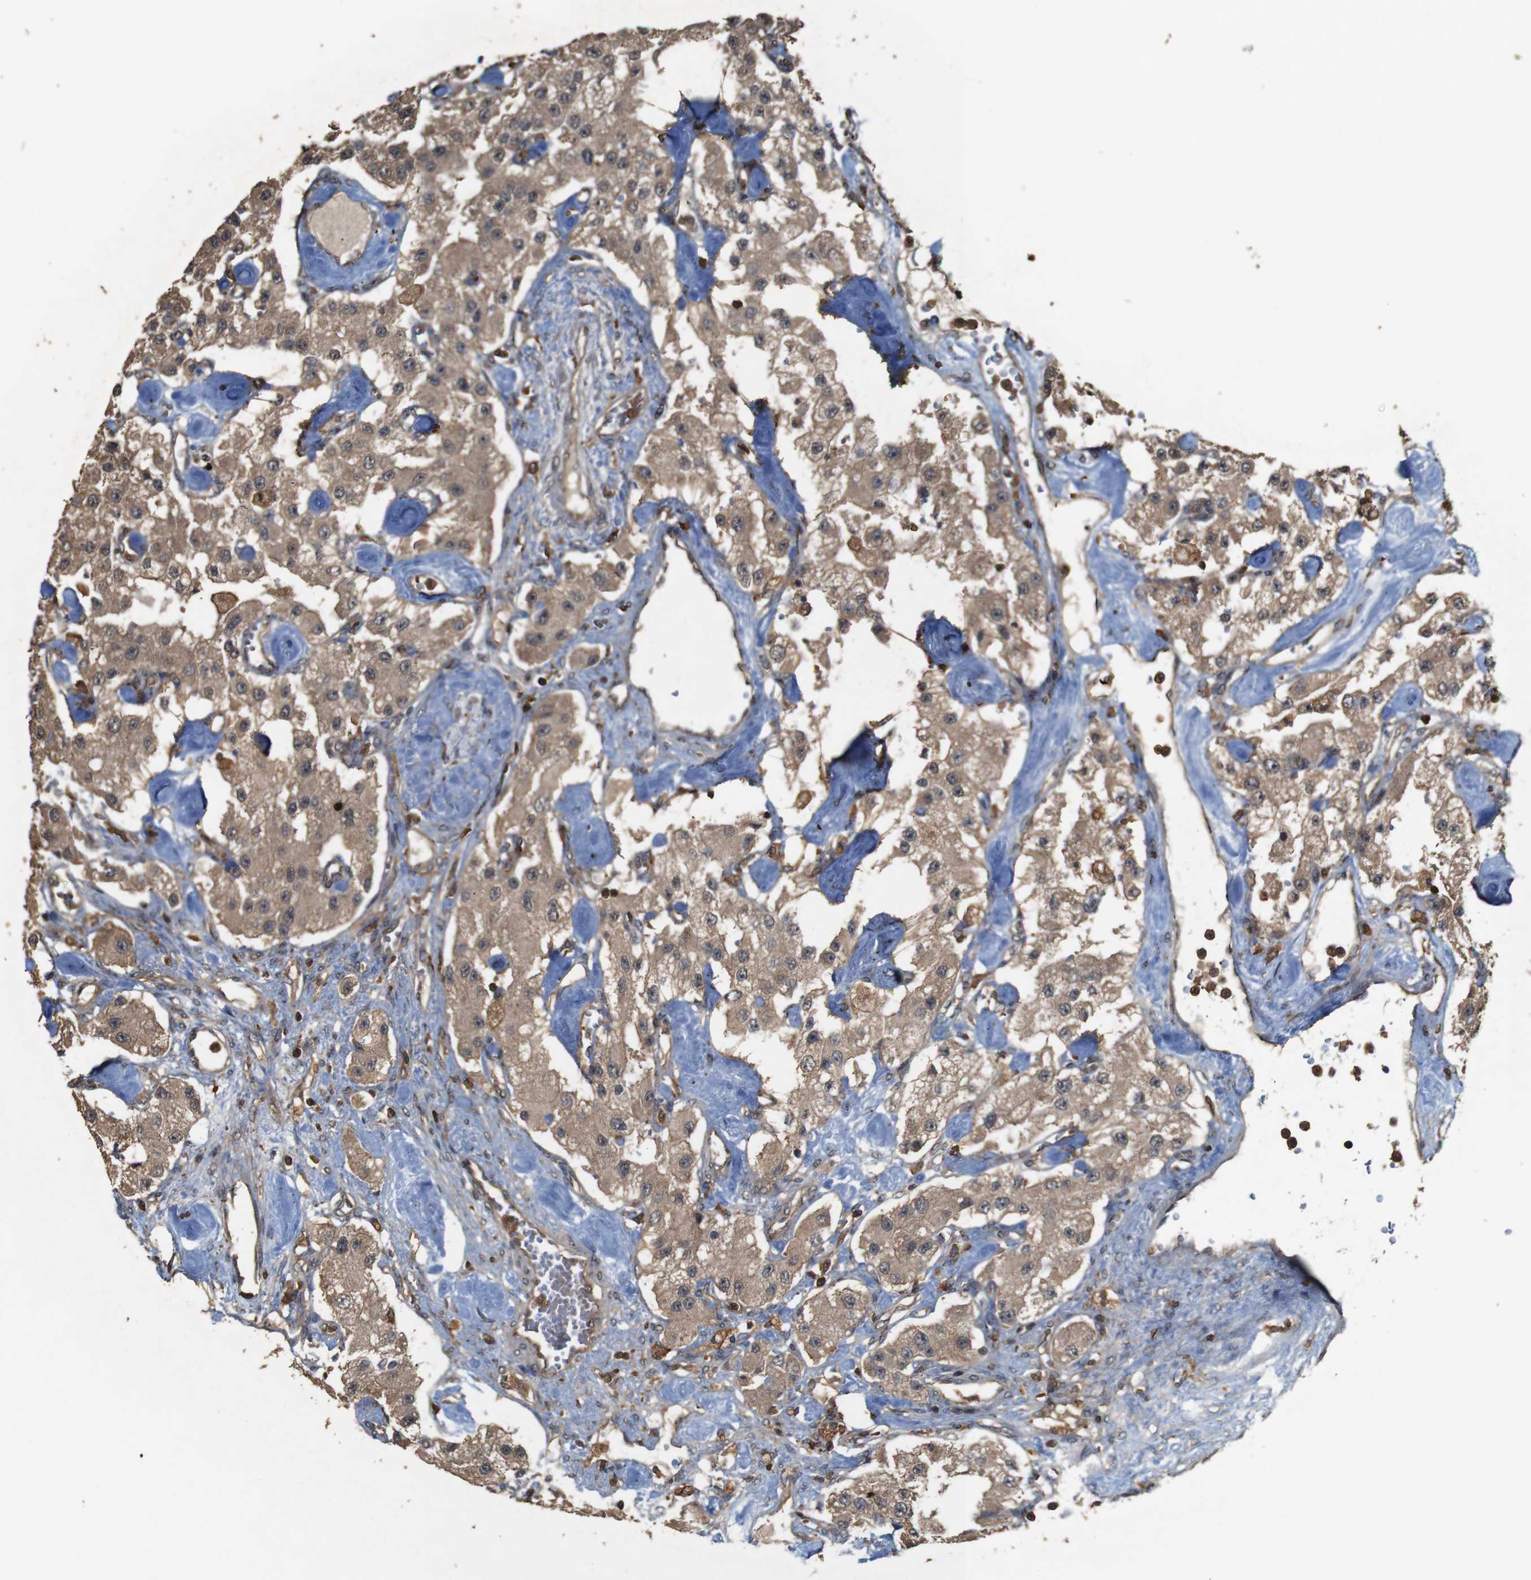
{"staining": {"intensity": "moderate", "quantity": ">75%", "location": "cytoplasmic/membranous"}, "tissue": "carcinoid", "cell_type": "Tumor cells", "image_type": "cancer", "snomed": [{"axis": "morphology", "description": "Carcinoid, malignant, NOS"}, {"axis": "topography", "description": "Pancreas"}], "caption": "The micrograph exhibits staining of malignant carcinoid, revealing moderate cytoplasmic/membranous protein expression (brown color) within tumor cells.", "gene": "BAG4", "patient": {"sex": "male", "age": 41}}